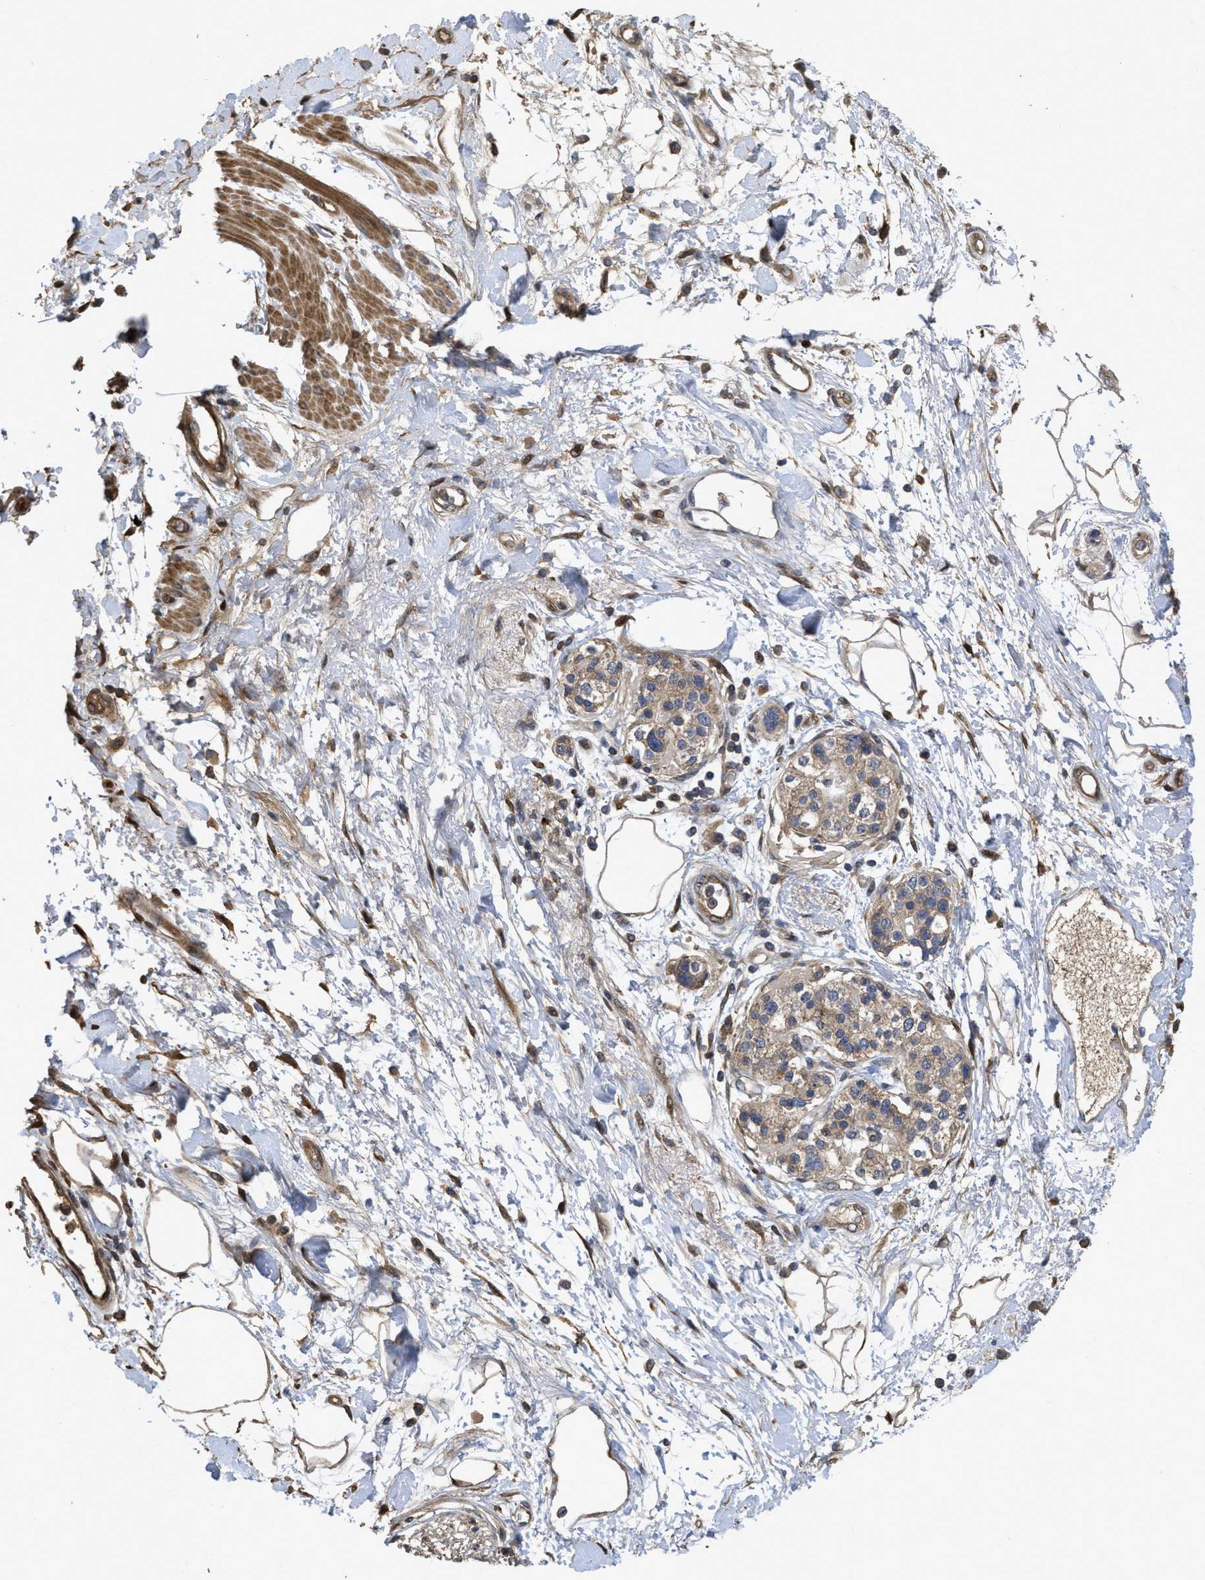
{"staining": {"intensity": "moderate", "quantity": "25%-75%", "location": "cytoplasmic/membranous"}, "tissue": "adipose tissue", "cell_type": "Adipocytes", "image_type": "normal", "snomed": [{"axis": "morphology", "description": "Normal tissue, NOS"}, {"axis": "morphology", "description": "Adenocarcinoma, NOS"}, {"axis": "topography", "description": "Duodenum"}, {"axis": "topography", "description": "Peripheral nerve tissue"}], "caption": "High-power microscopy captured an immunohistochemistry micrograph of unremarkable adipose tissue, revealing moderate cytoplasmic/membranous positivity in approximately 25%-75% of adipocytes. The protein is stained brown, and the nuclei are stained in blue (DAB IHC with brightfield microscopy, high magnification).", "gene": "CBR3", "patient": {"sex": "female", "age": 60}}